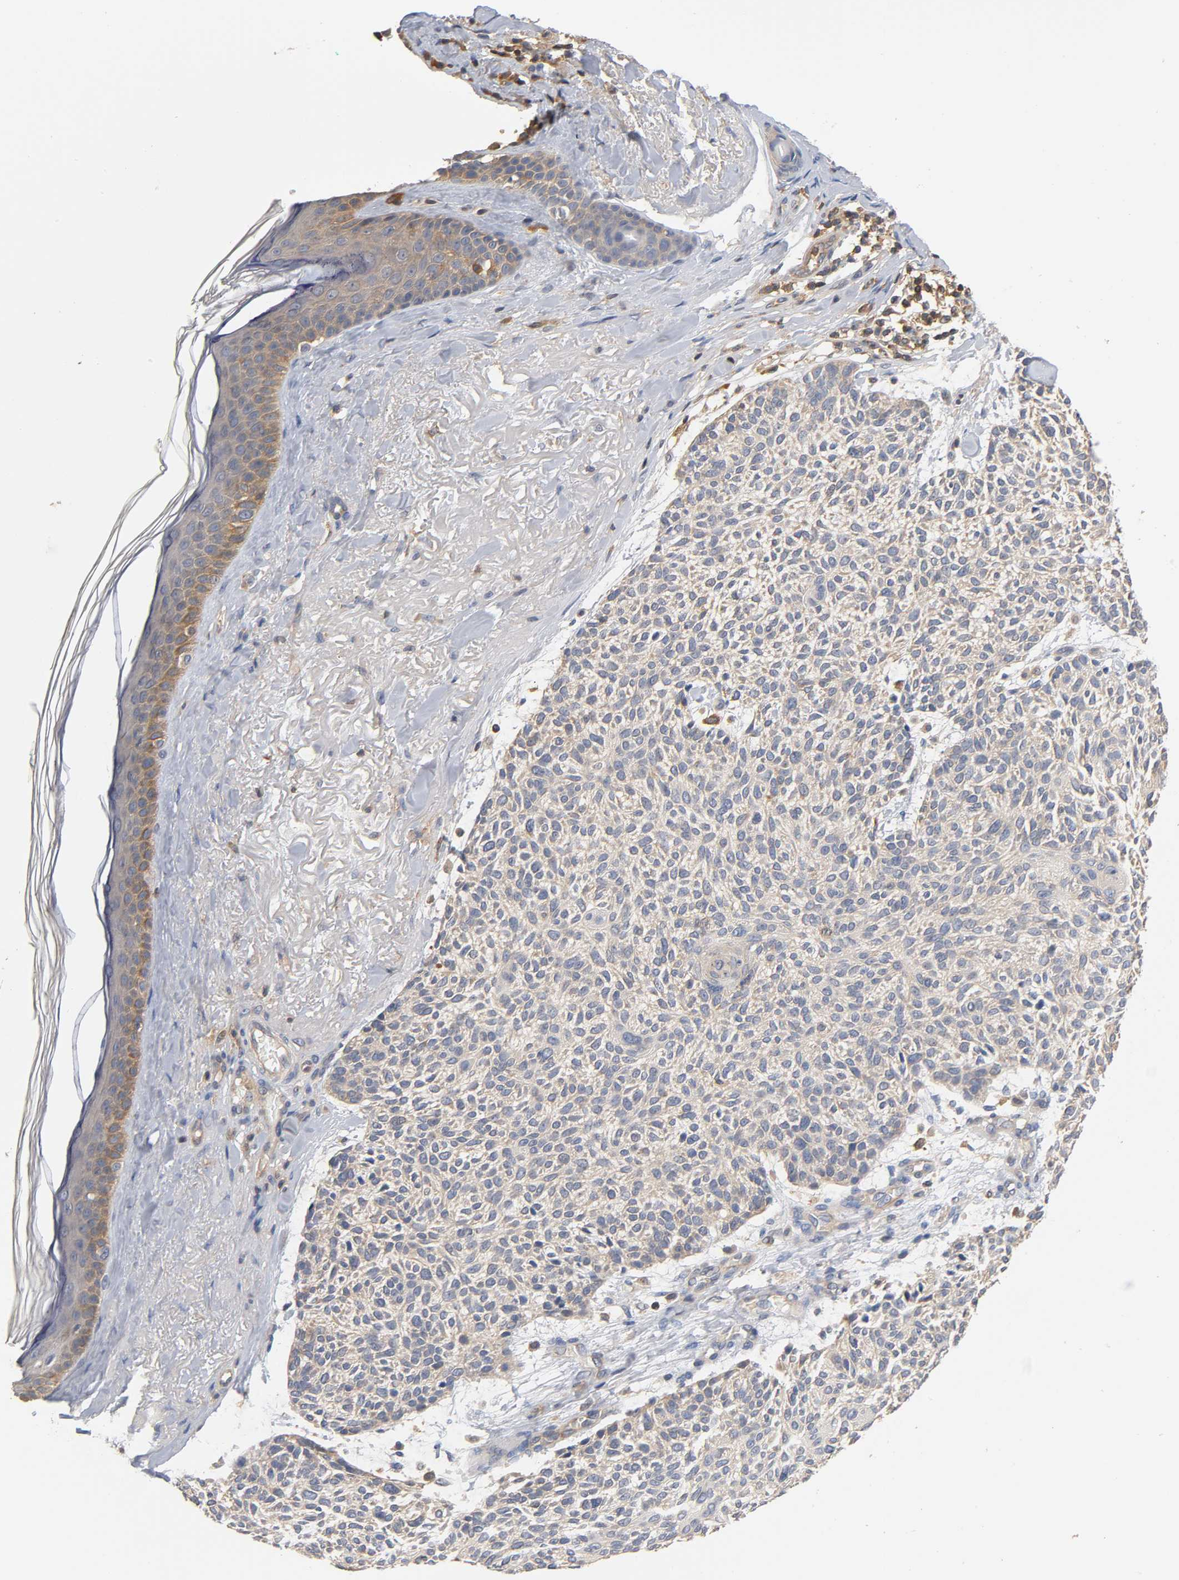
{"staining": {"intensity": "weak", "quantity": ">75%", "location": "cytoplasmic/membranous"}, "tissue": "skin cancer", "cell_type": "Tumor cells", "image_type": "cancer", "snomed": [{"axis": "morphology", "description": "Normal tissue, NOS"}, {"axis": "morphology", "description": "Basal cell carcinoma"}, {"axis": "topography", "description": "Skin"}], "caption": "Weak cytoplasmic/membranous positivity for a protein is appreciated in approximately >75% of tumor cells of skin cancer (basal cell carcinoma) using immunohistochemistry.", "gene": "ACTR2", "patient": {"sex": "female", "age": 70}}